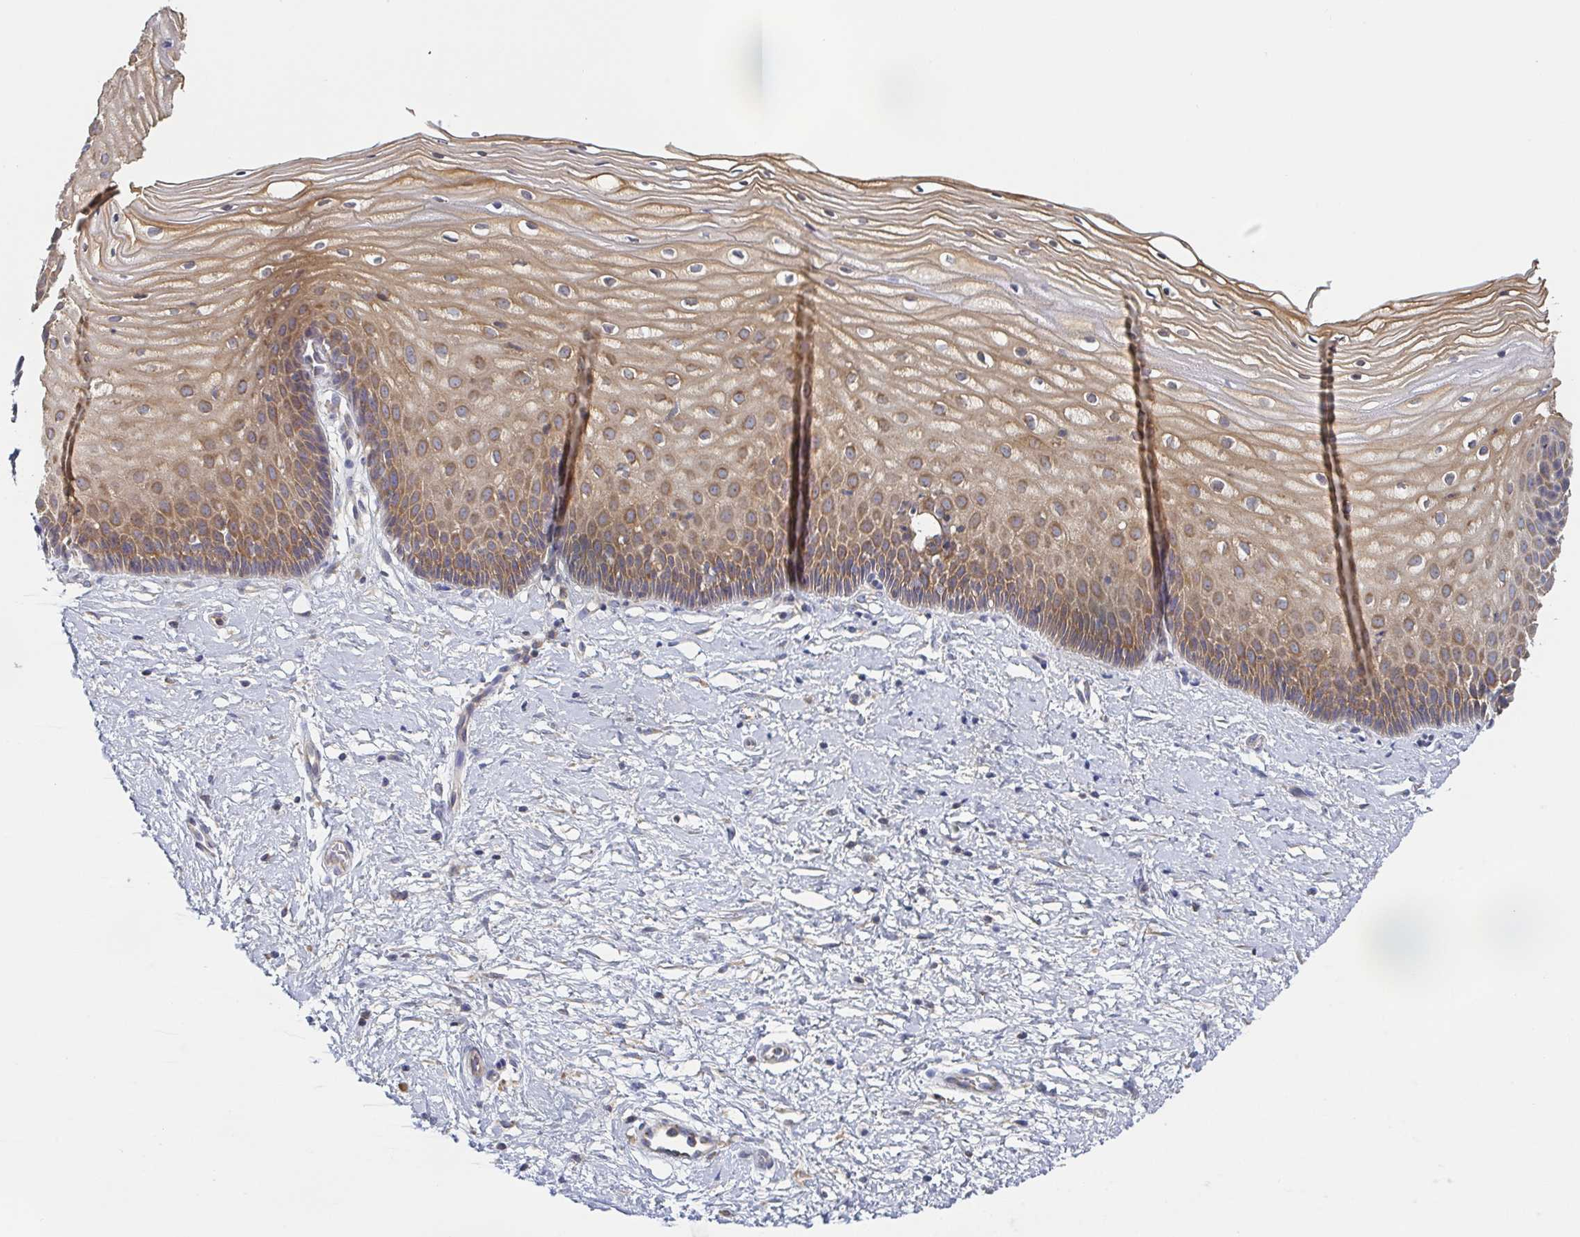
{"staining": {"intensity": "weak", "quantity": ">75%", "location": "cytoplasmic/membranous"}, "tissue": "cervix", "cell_type": "Glandular cells", "image_type": "normal", "snomed": [{"axis": "morphology", "description": "Normal tissue, NOS"}, {"axis": "topography", "description": "Cervix"}], "caption": "Glandular cells exhibit low levels of weak cytoplasmic/membranous staining in about >75% of cells in normal human cervix. (DAB (3,3'-diaminobenzidine) = brown stain, brightfield microscopy at high magnification).", "gene": "TUFT1", "patient": {"sex": "female", "age": 36}}